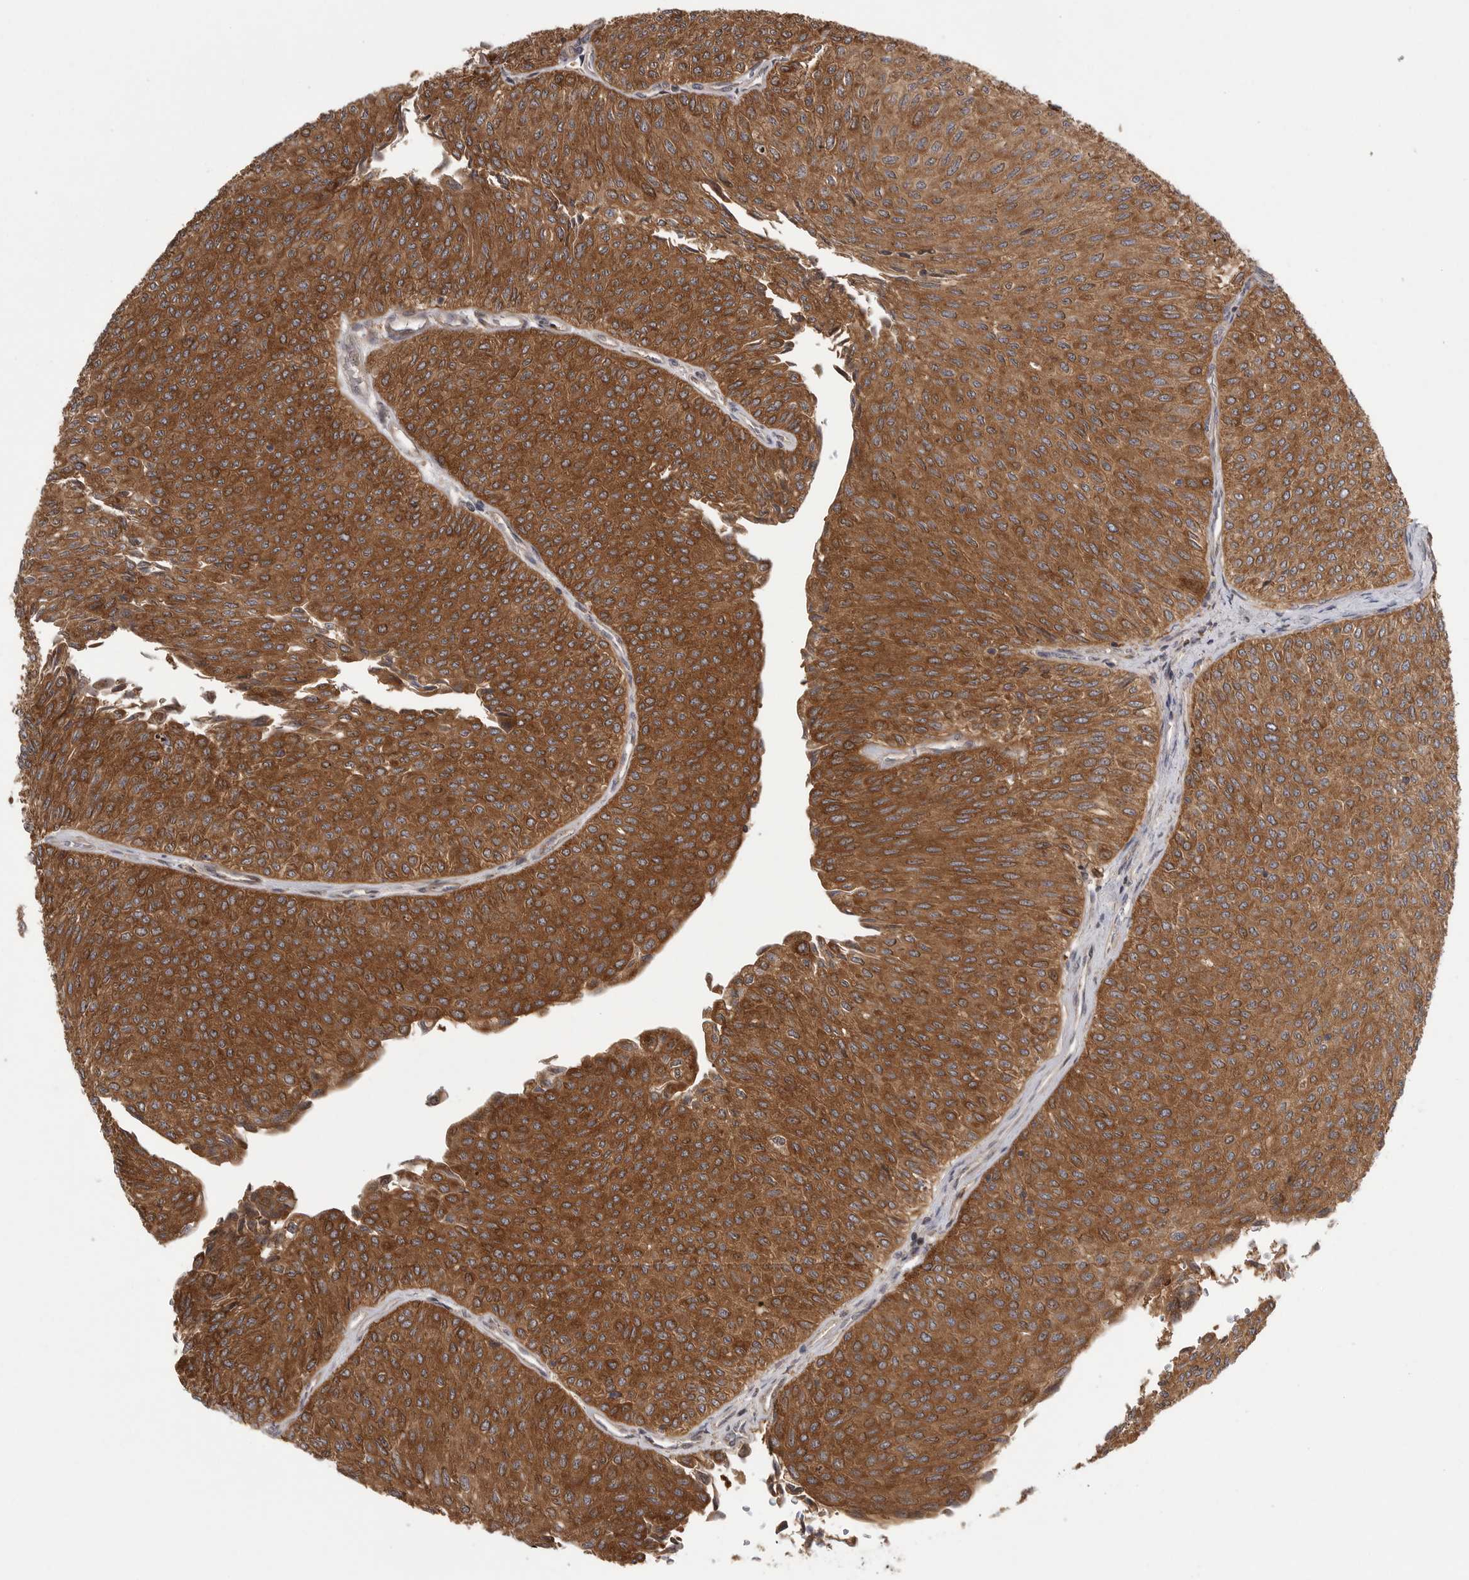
{"staining": {"intensity": "strong", "quantity": ">75%", "location": "cytoplasmic/membranous"}, "tissue": "urothelial cancer", "cell_type": "Tumor cells", "image_type": "cancer", "snomed": [{"axis": "morphology", "description": "Urothelial carcinoma, Low grade"}, {"axis": "topography", "description": "Urinary bladder"}], "caption": "The photomicrograph displays a brown stain indicating the presence of a protein in the cytoplasmic/membranous of tumor cells in urothelial carcinoma (low-grade).", "gene": "OXR1", "patient": {"sex": "male", "age": 78}}